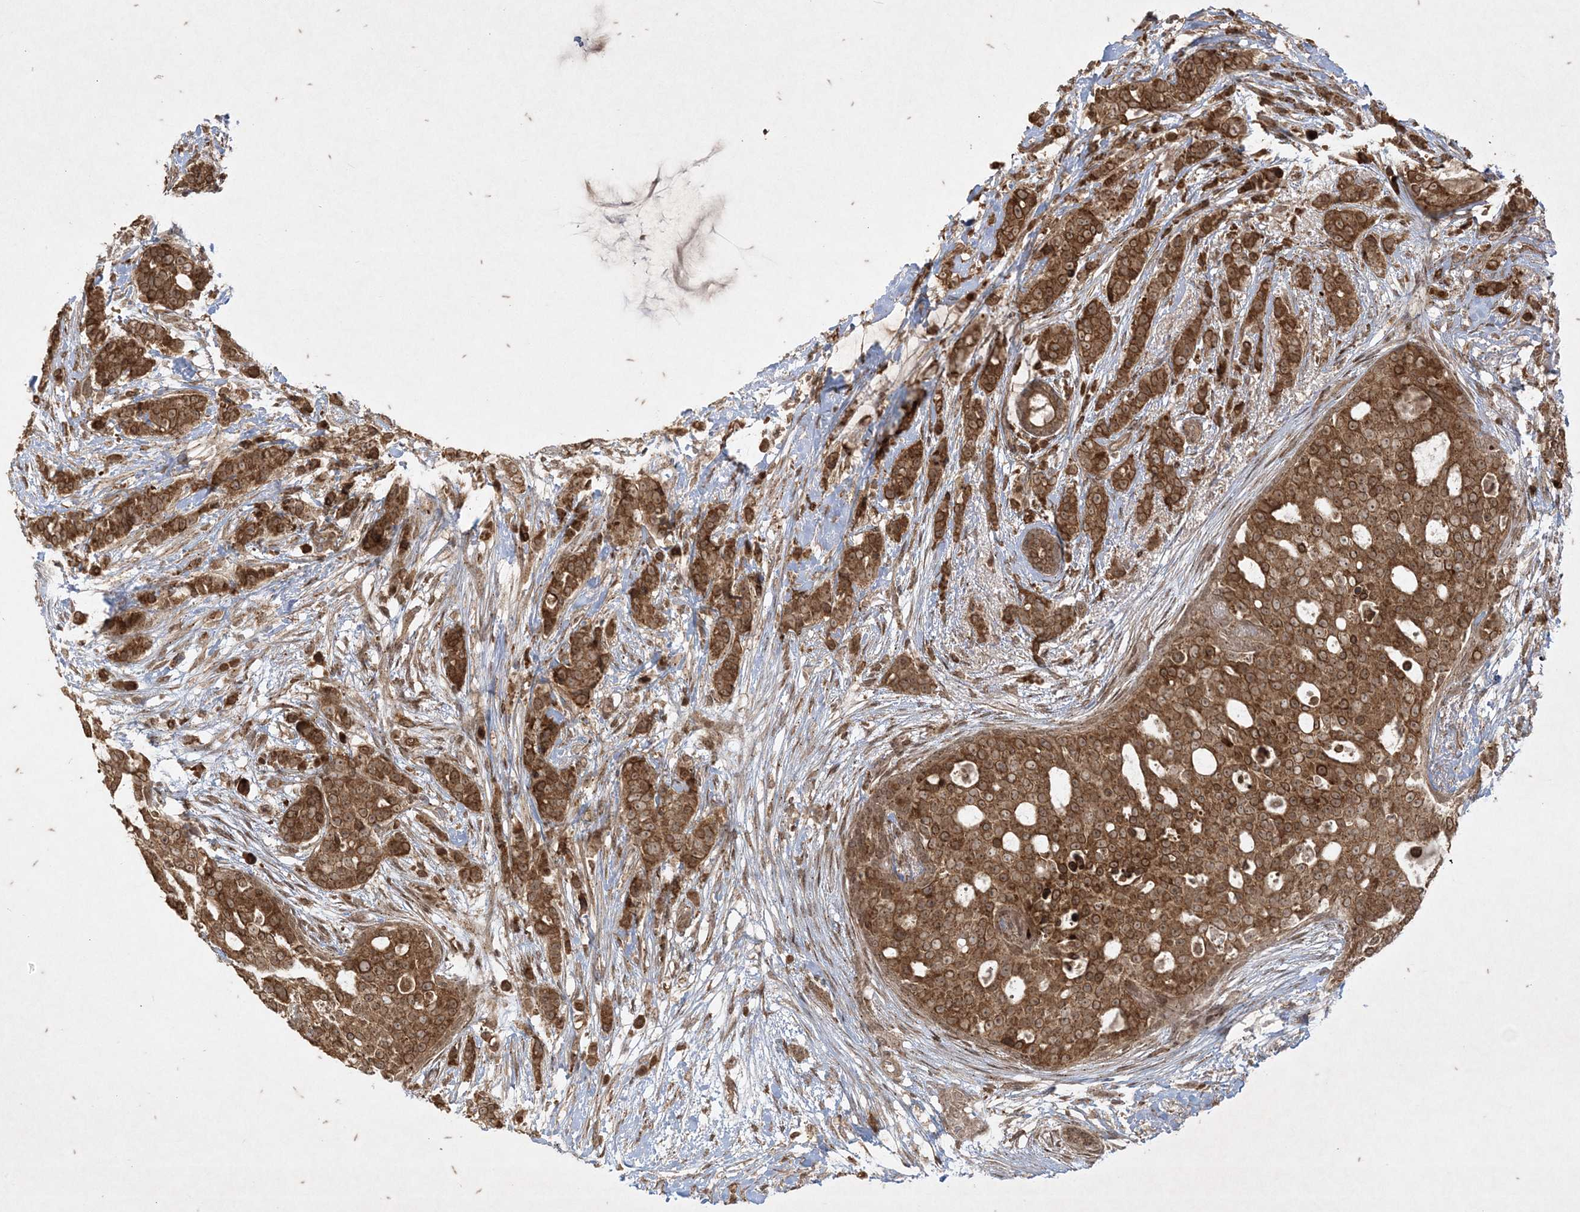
{"staining": {"intensity": "moderate", "quantity": ">75%", "location": "cytoplasmic/membranous"}, "tissue": "breast cancer", "cell_type": "Tumor cells", "image_type": "cancer", "snomed": [{"axis": "morphology", "description": "Lobular carcinoma"}, {"axis": "topography", "description": "Breast"}], "caption": "An immunohistochemistry (IHC) photomicrograph of neoplastic tissue is shown. Protein staining in brown highlights moderate cytoplasmic/membranous positivity in breast cancer (lobular carcinoma) within tumor cells.", "gene": "RRAS", "patient": {"sex": "female", "age": 51}}